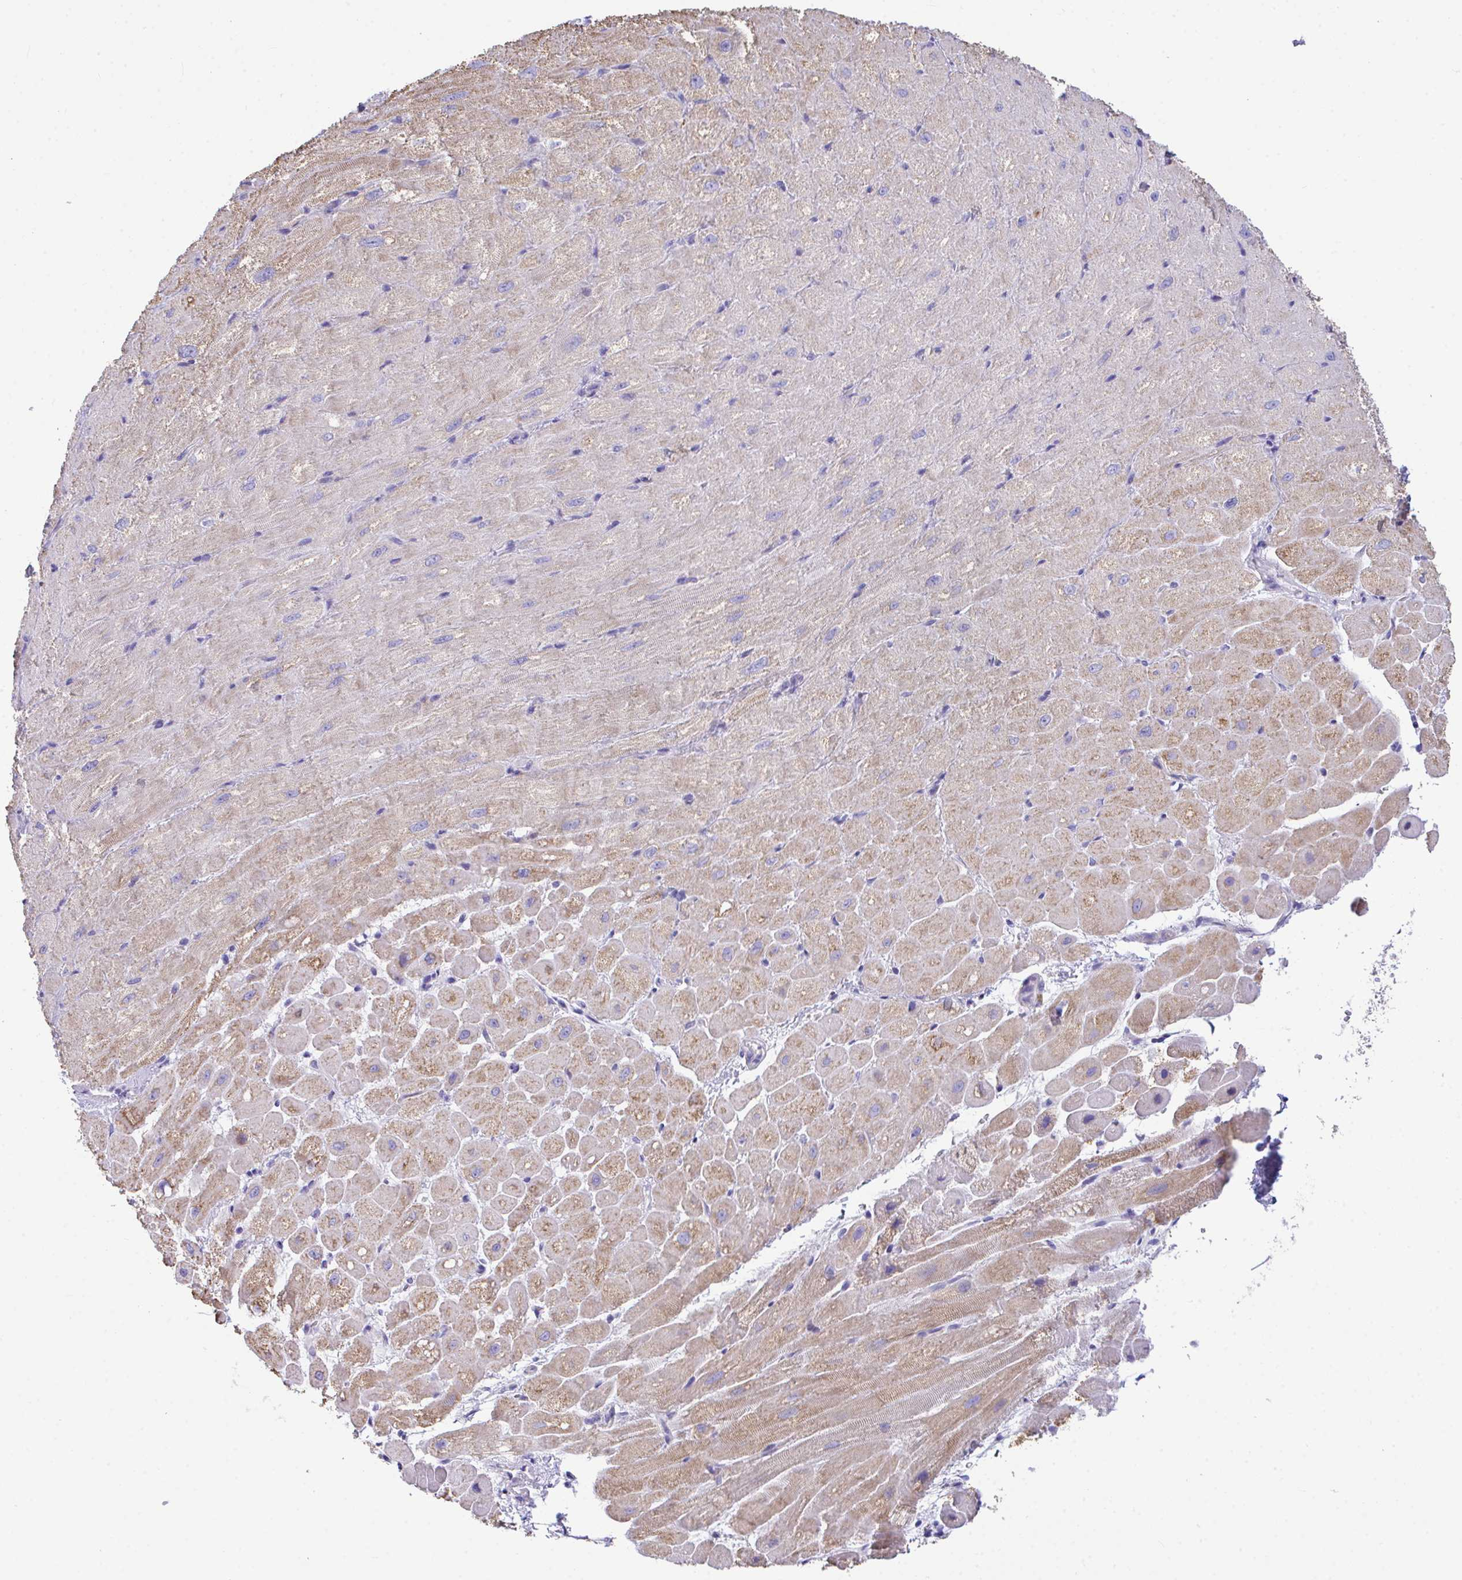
{"staining": {"intensity": "moderate", "quantity": ">75%", "location": "cytoplasmic/membranous"}, "tissue": "heart muscle", "cell_type": "Cardiomyocytes", "image_type": "normal", "snomed": [{"axis": "morphology", "description": "Normal tissue, NOS"}, {"axis": "topography", "description": "Heart"}], "caption": "Immunohistochemical staining of unremarkable human heart muscle reveals moderate cytoplasmic/membranous protein positivity in approximately >75% of cardiomyocytes.", "gene": "NLRP8", "patient": {"sex": "male", "age": 62}}